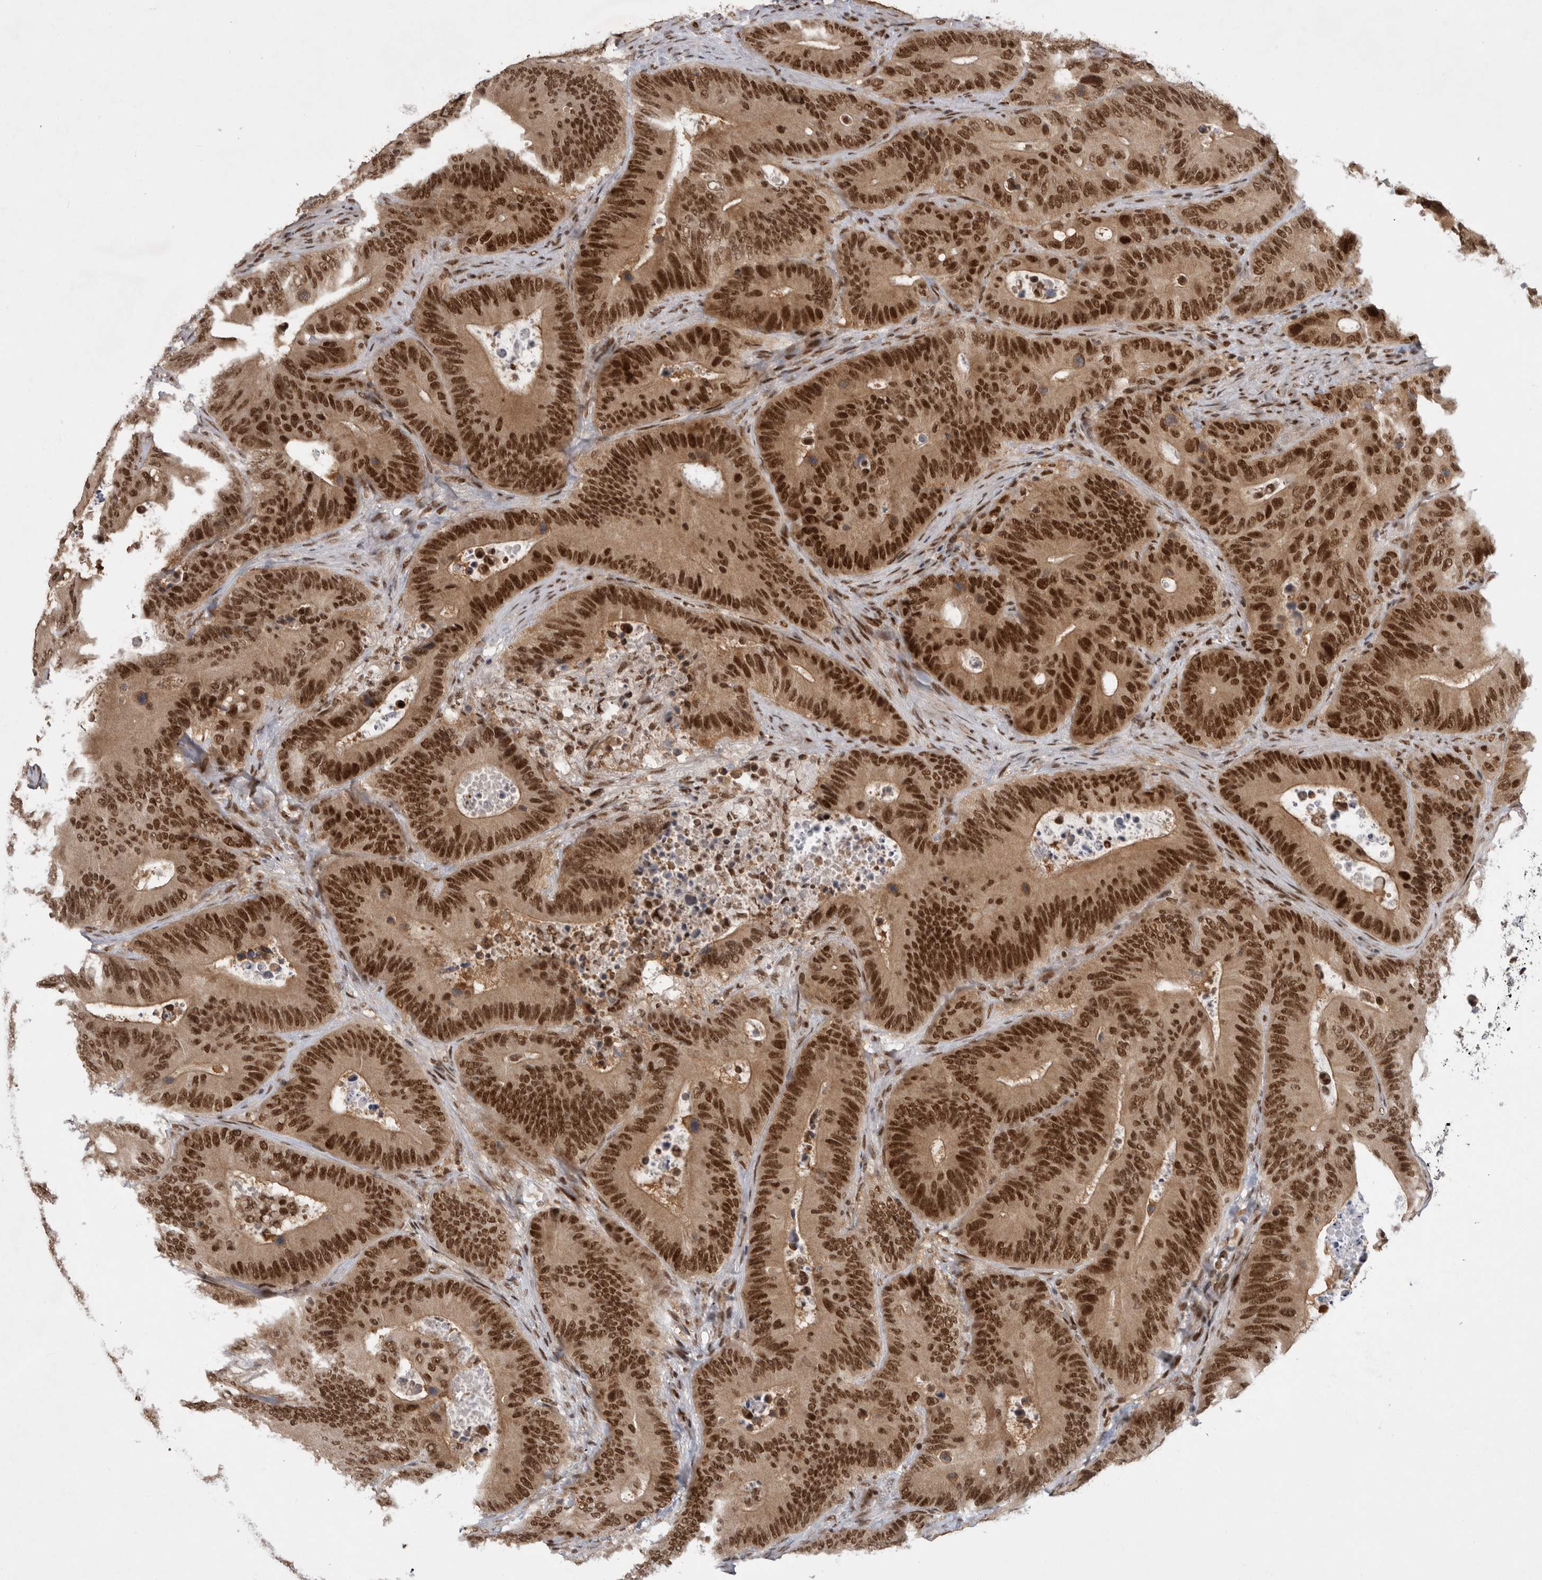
{"staining": {"intensity": "strong", "quantity": ">75%", "location": "cytoplasmic/membranous,nuclear"}, "tissue": "colorectal cancer", "cell_type": "Tumor cells", "image_type": "cancer", "snomed": [{"axis": "morphology", "description": "Adenocarcinoma, NOS"}, {"axis": "topography", "description": "Colon"}], "caption": "Protein expression analysis of human adenocarcinoma (colorectal) reveals strong cytoplasmic/membranous and nuclear staining in about >75% of tumor cells.", "gene": "ZNF830", "patient": {"sex": "male", "age": 83}}